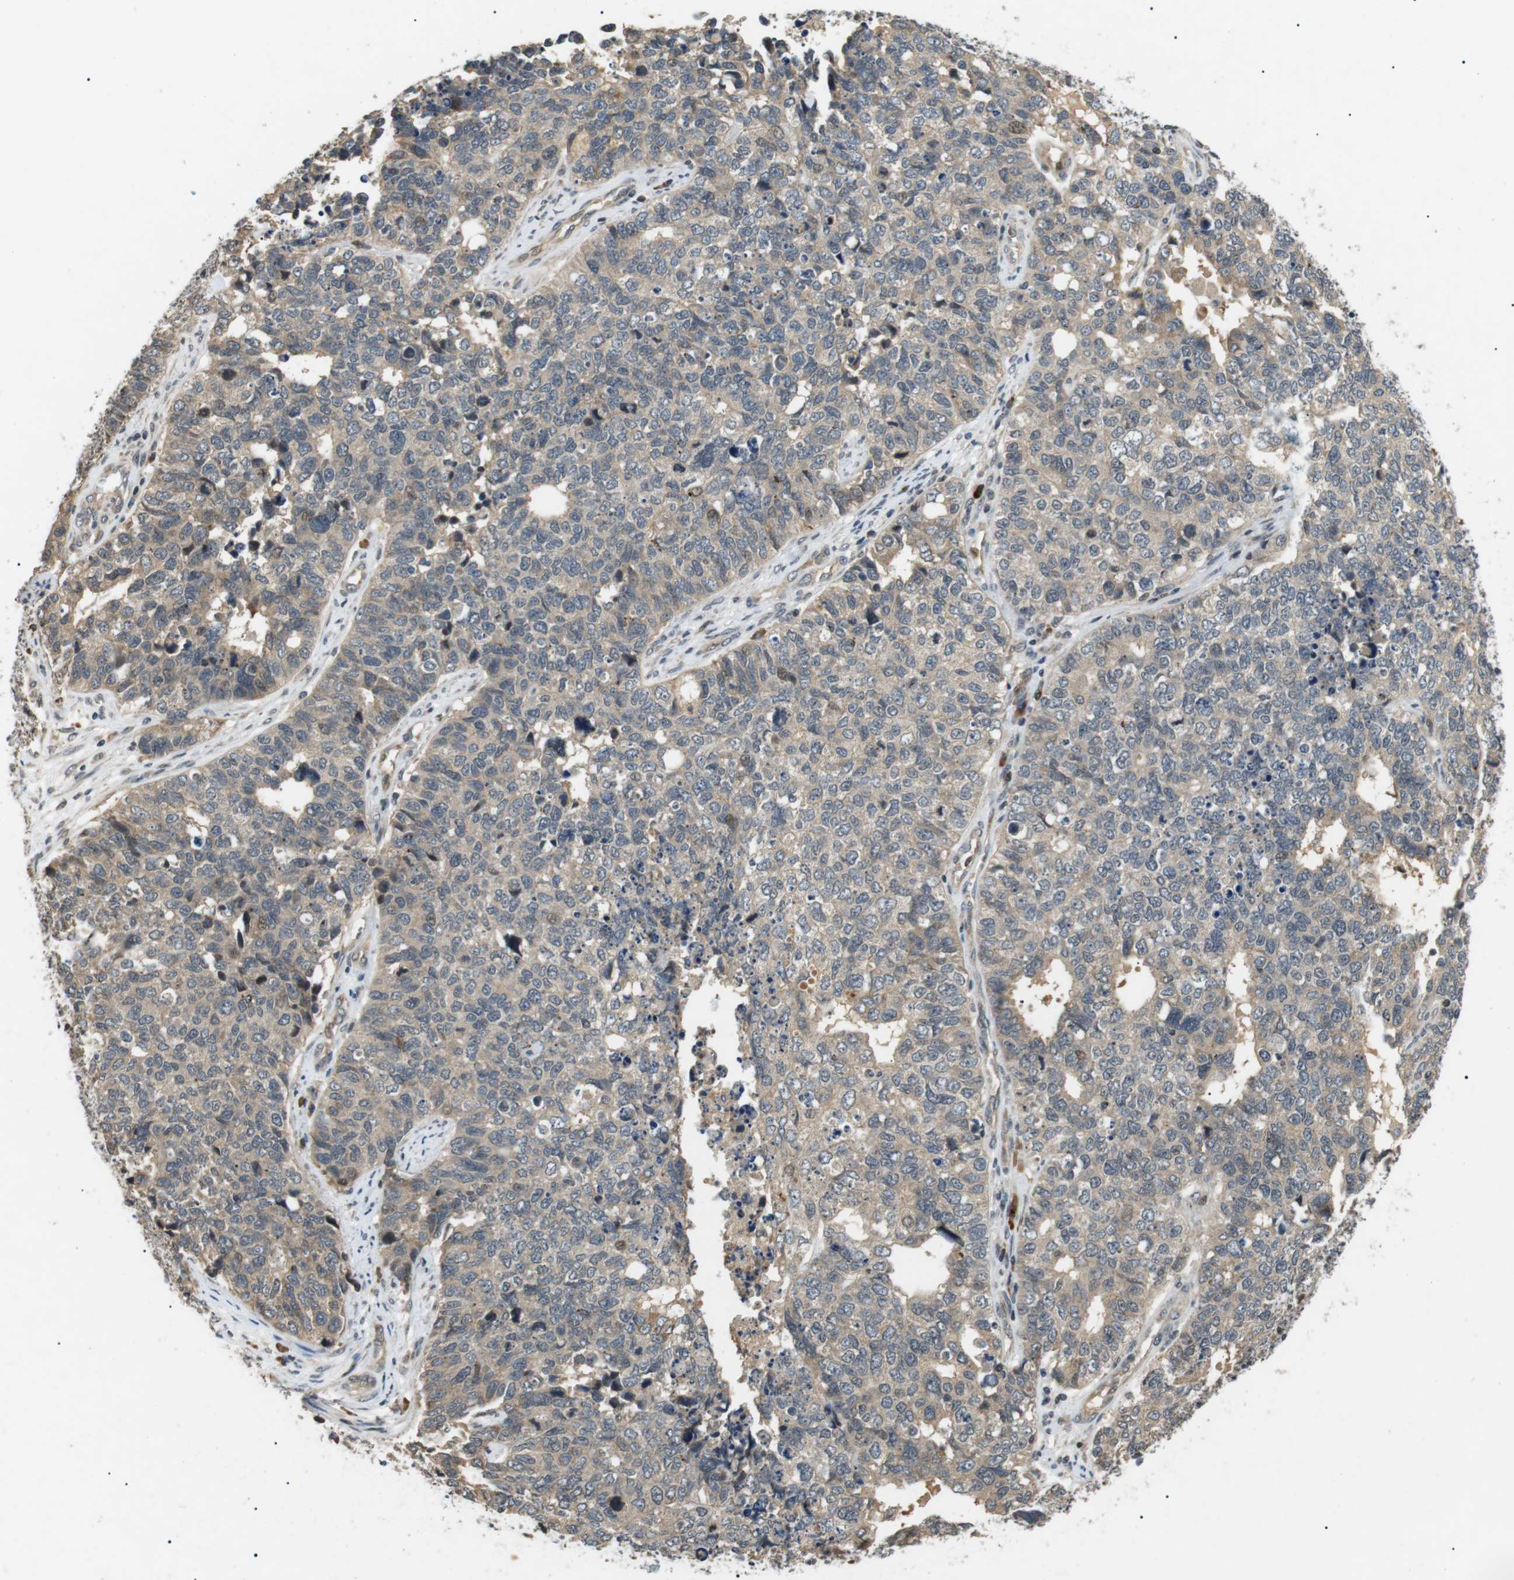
{"staining": {"intensity": "weak", "quantity": ">75%", "location": "cytoplasmic/membranous"}, "tissue": "cervical cancer", "cell_type": "Tumor cells", "image_type": "cancer", "snomed": [{"axis": "morphology", "description": "Squamous cell carcinoma, NOS"}, {"axis": "topography", "description": "Cervix"}], "caption": "This is an image of immunohistochemistry (IHC) staining of cervical squamous cell carcinoma, which shows weak positivity in the cytoplasmic/membranous of tumor cells.", "gene": "HSPA13", "patient": {"sex": "female", "age": 63}}